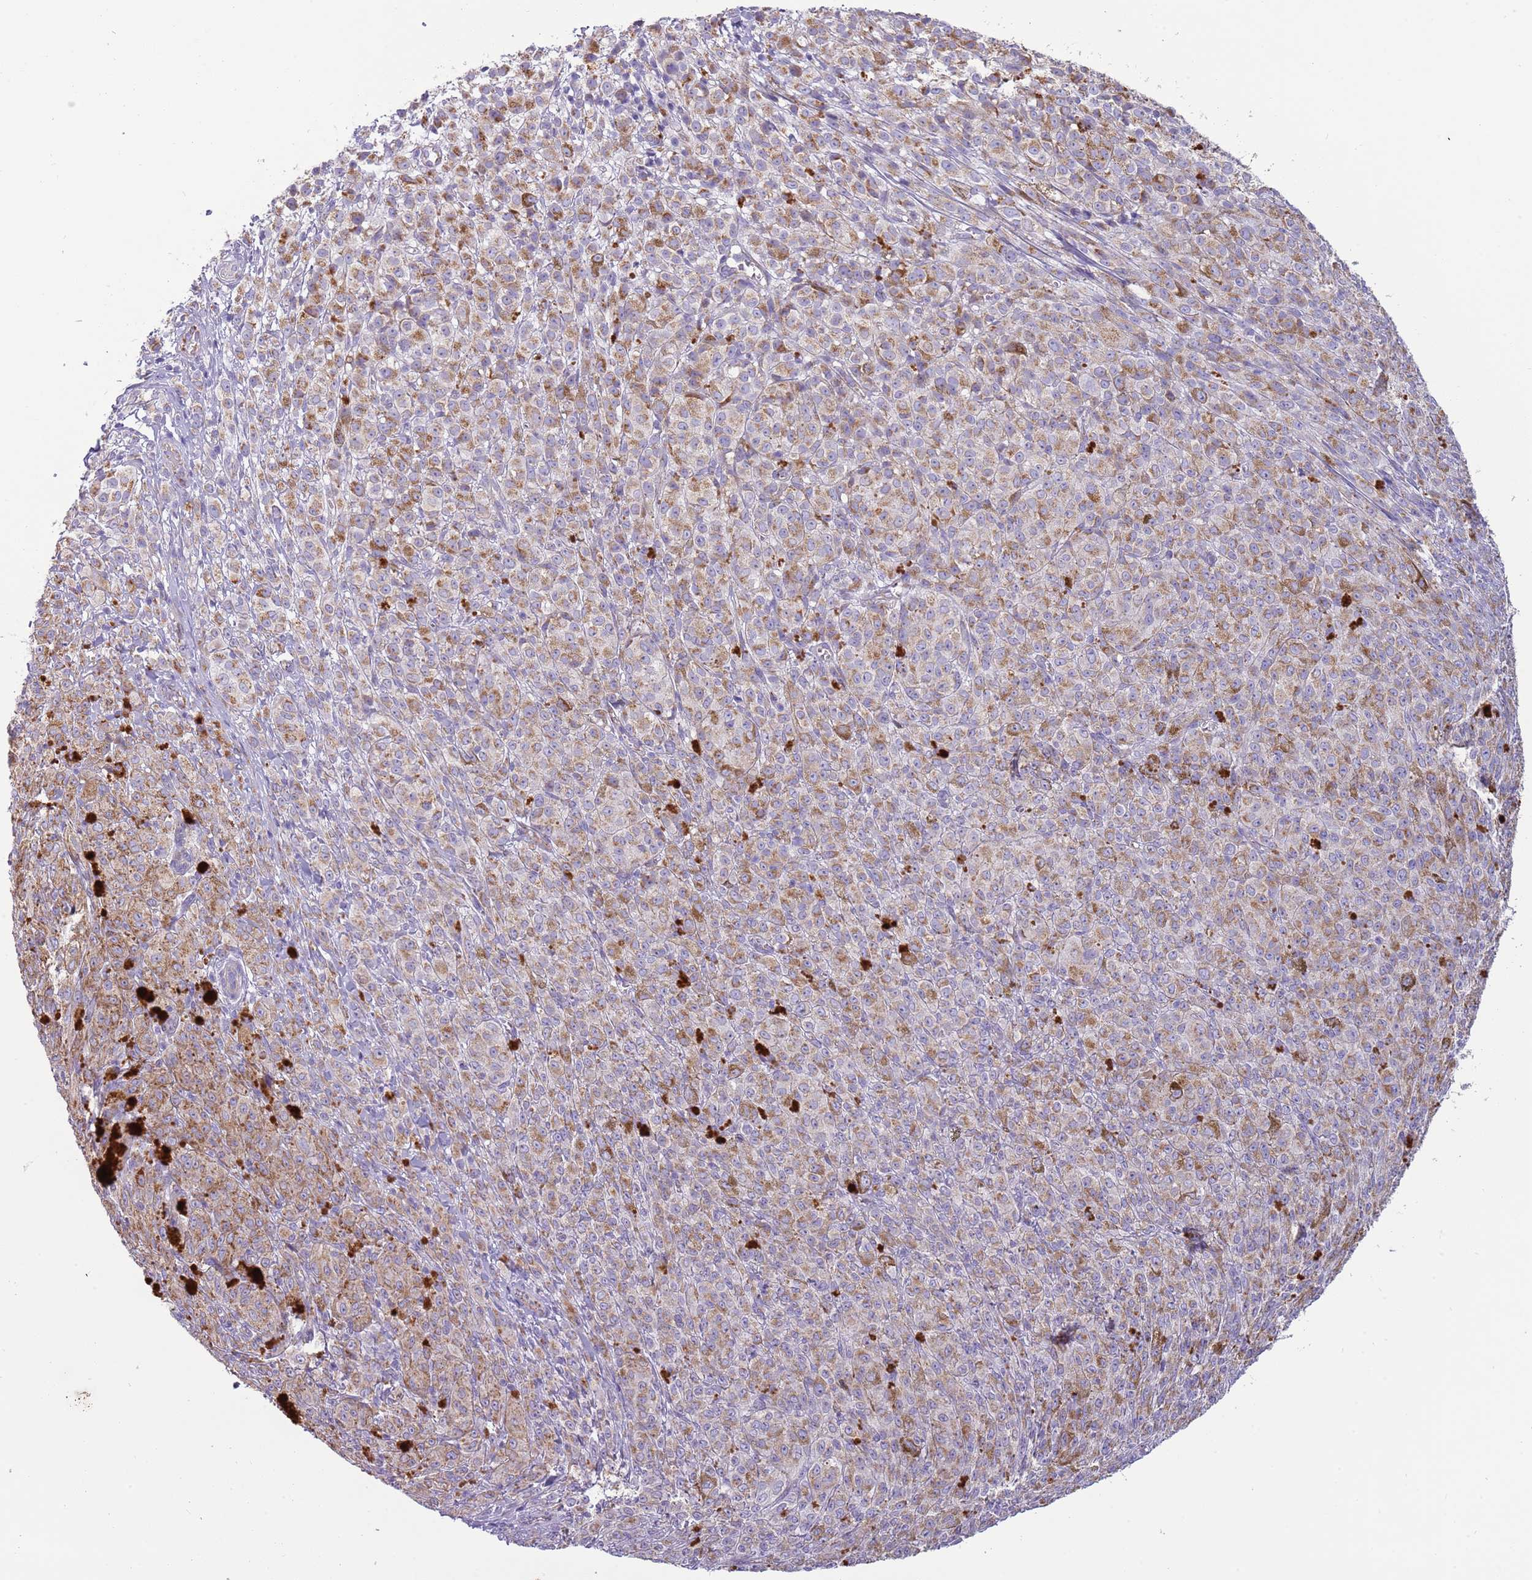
{"staining": {"intensity": "moderate", "quantity": ">75%", "location": "cytoplasmic/membranous"}, "tissue": "melanoma", "cell_type": "Tumor cells", "image_type": "cancer", "snomed": [{"axis": "morphology", "description": "Malignant melanoma, NOS"}, {"axis": "topography", "description": "Skin"}], "caption": "Protein expression by immunohistochemistry shows moderate cytoplasmic/membranous positivity in about >75% of tumor cells in malignant melanoma.", "gene": "RNF222", "patient": {"sex": "female", "age": 52}}